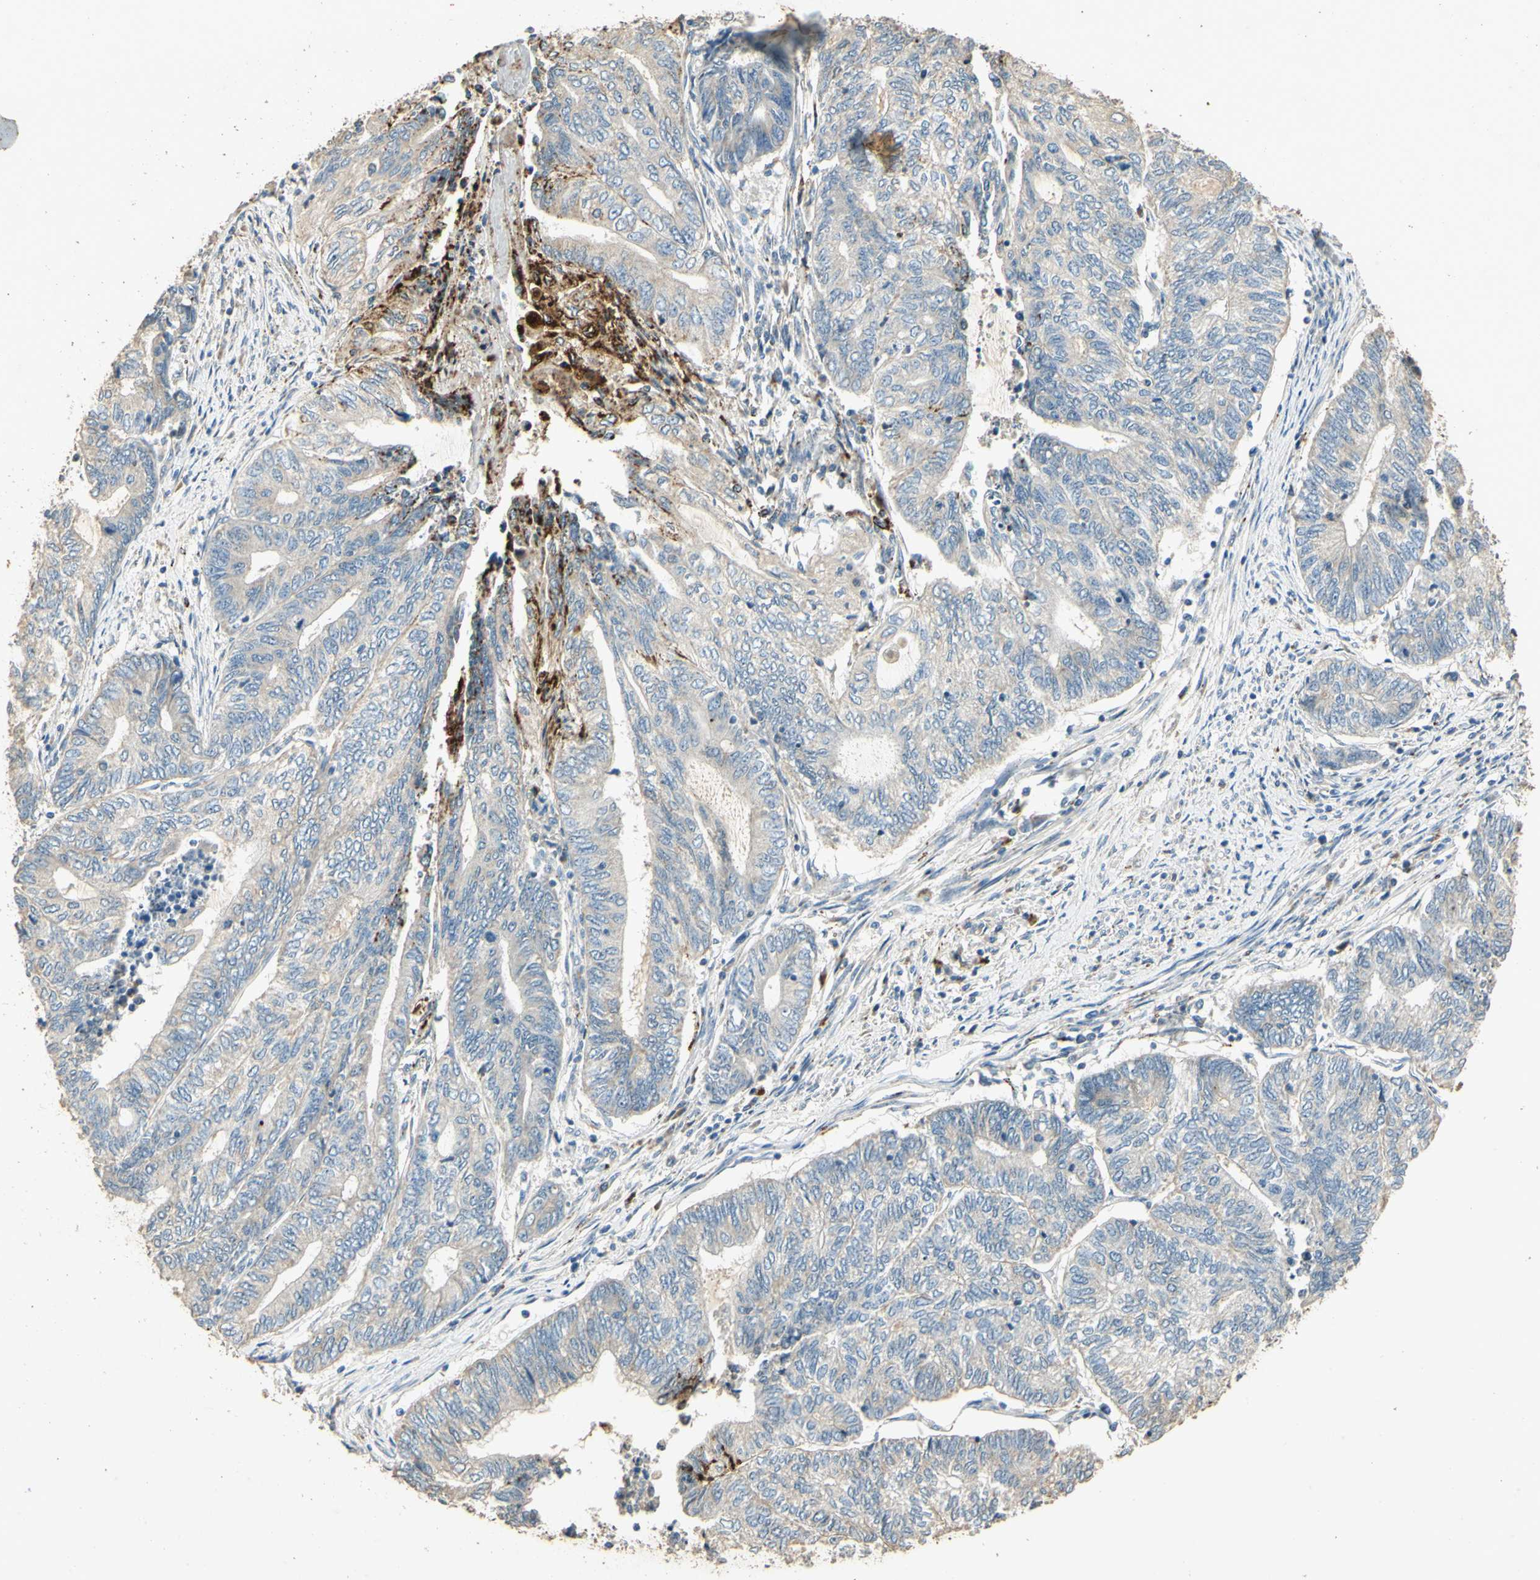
{"staining": {"intensity": "negative", "quantity": "none", "location": "none"}, "tissue": "endometrial cancer", "cell_type": "Tumor cells", "image_type": "cancer", "snomed": [{"axis": "morphology", "description": "Adenocarcinoma, NOS"}, {"axis": "topography", "description": "Uterus"}, {"axis": "topography", "description": "Endometrium"}], "caption": "Photomicrograph shows no significant protein positivity in tumor cells of endometrial cancer.", "gene": "ARHGEF17", "patient": {"sex": "female", "age": 70}}